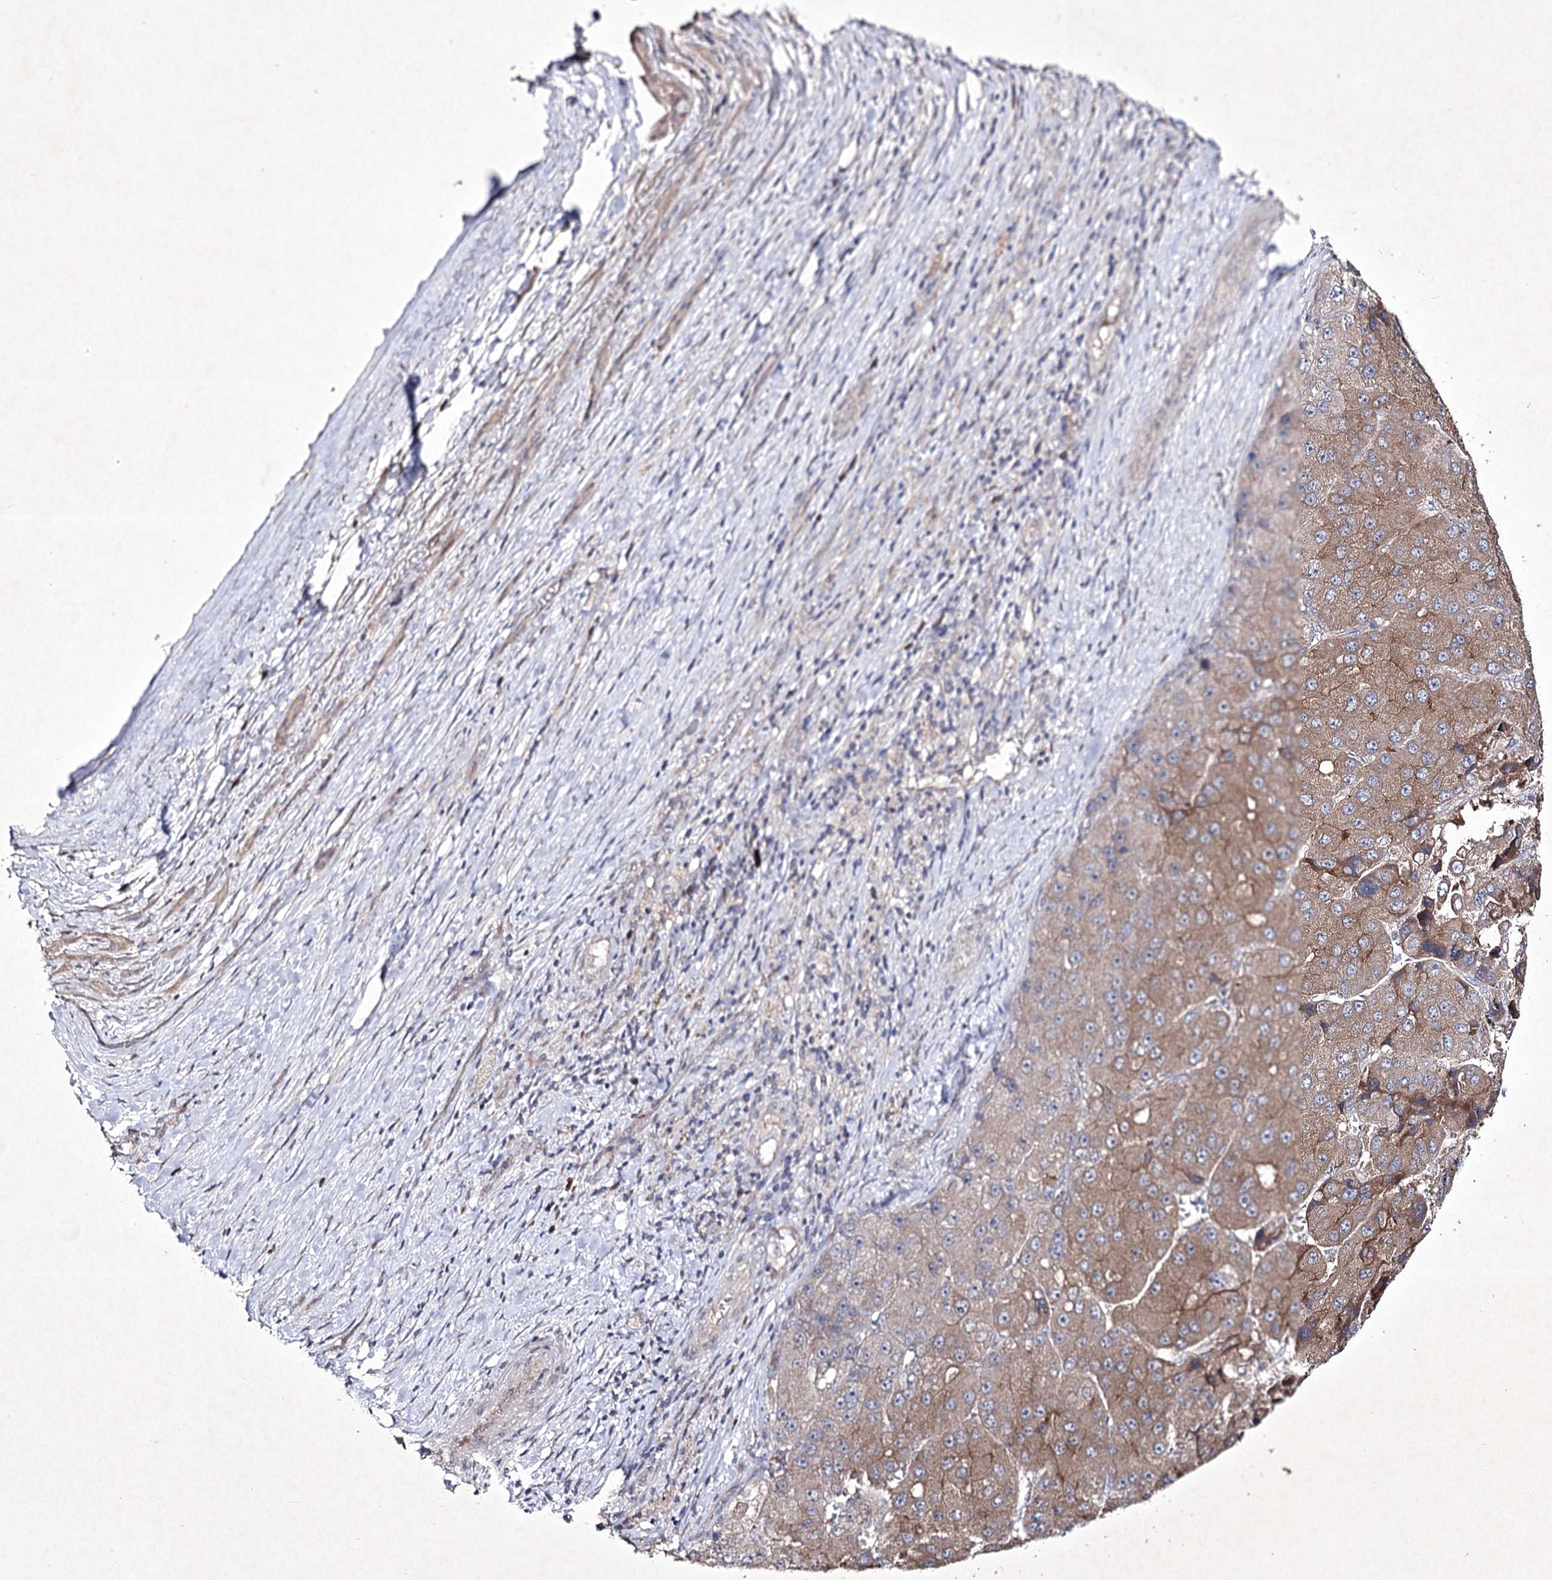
{"staining": {"intensity": "moderate", "quantity": ">75%", "location": "cytoplasmic/membranous"}, "tissue": "liver cancer", "cell_type": "Tumor cells", "image_type": "cancer", "snomed": [{"axis": "morphology", "description": "Carcinoma, Hepatocellular, NOS"}, {"axis": "topography", "description": "Liver"}], "caption": "Immunohistochemical staining of human liver cancer (hepatocellular carcinoma) displays medium levels of moderate cytoplasmic/membranous protein expression in approximately >75% of tumor cells. Using DAB (brown) and hematoxylin (blue) stains, captured at high magnification using brightfield microscopy.", "gene": "SEMA4G", "patient": {"sex": "female", "age": 73}}